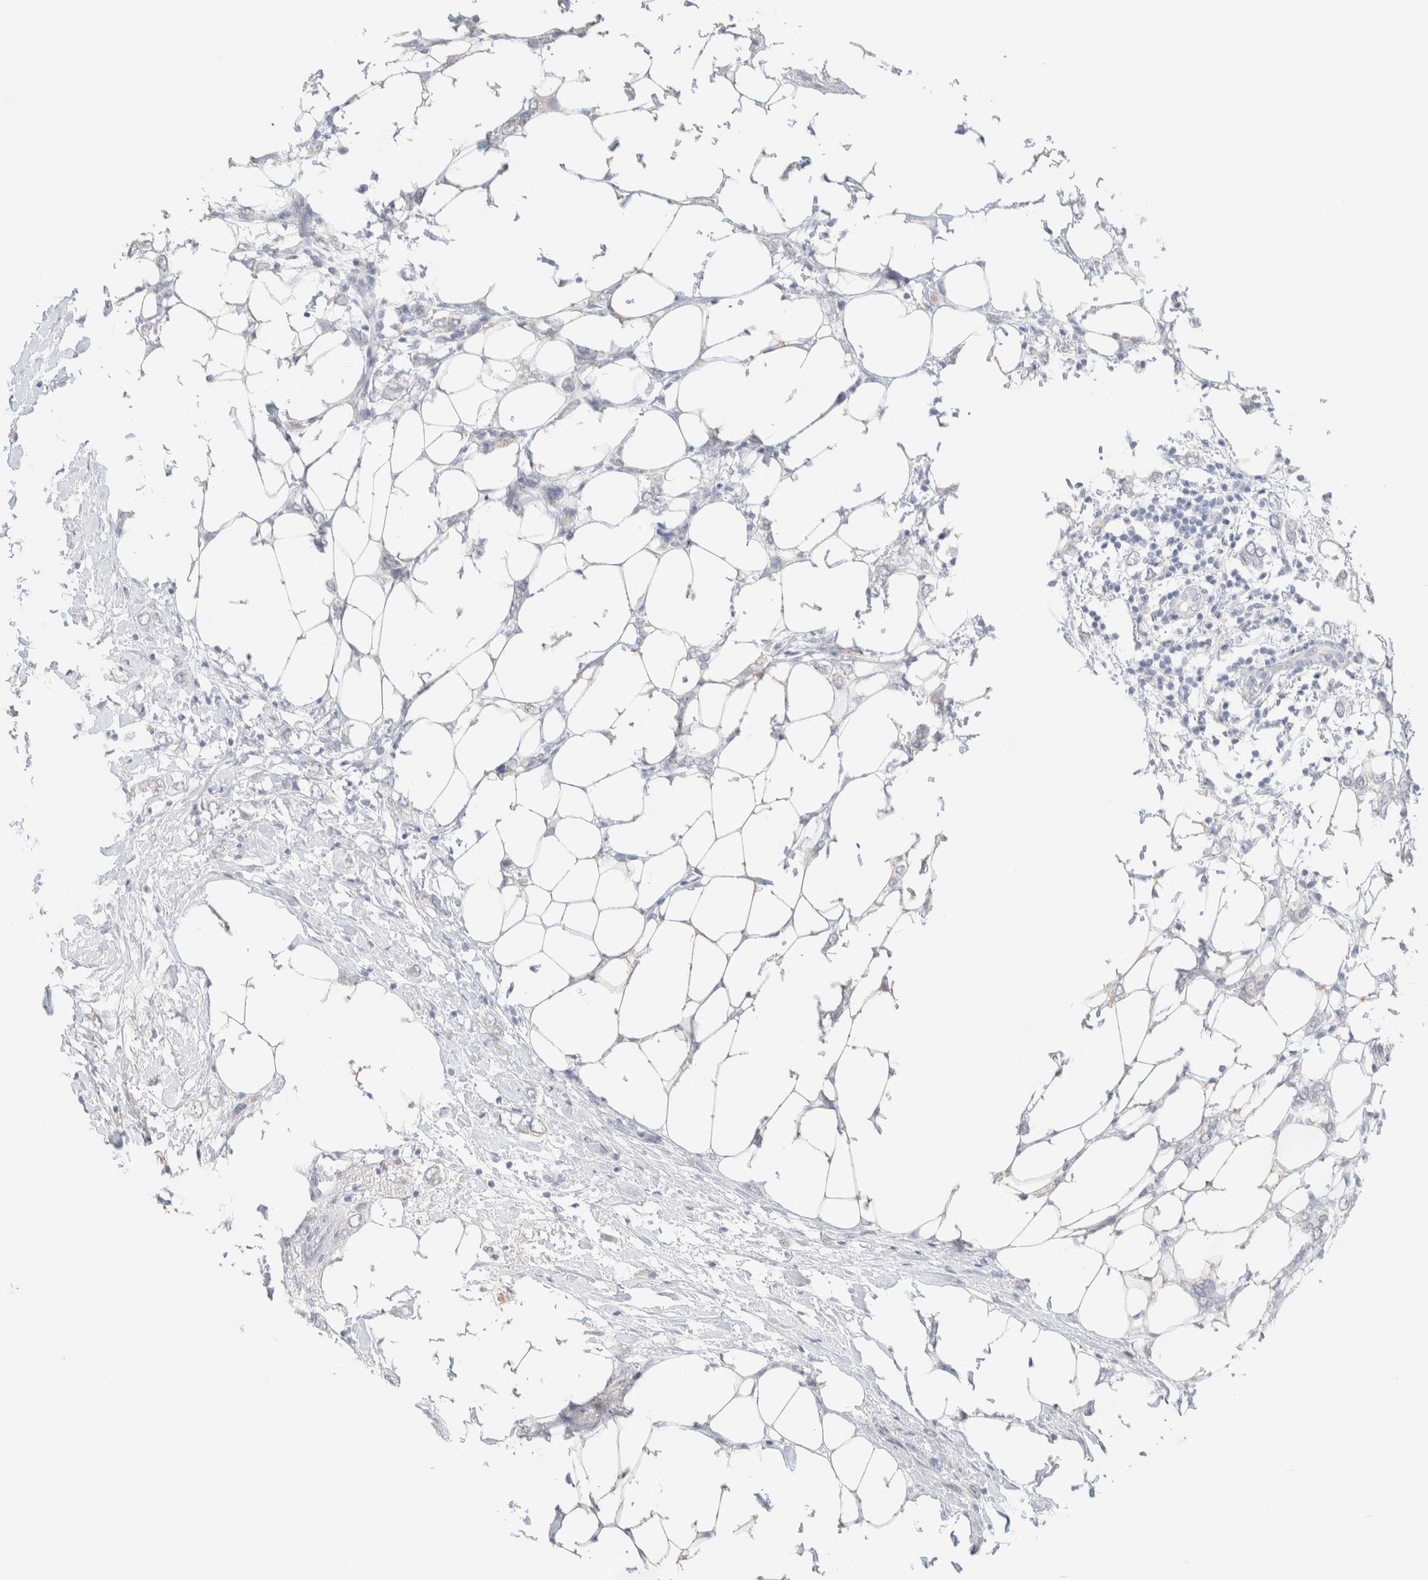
{"staining": {"intensity": "negative", "quantity": "none", "location": "none"}, "tissue": "breast cancer", "cell_type": "Tumor cells", "image_type": "cancer", "snomed": [{"axis": "morphology", "description": "Normal tissue, NOS"}, {"axis": "morphology", "description": "Lobular carcinoma"}, {"axis": "topography", "description": "Breast"}], "caption": "This is an immunohistochemistry image of breast cancer (lobular carcinoma). There is no positivity in tumor cells.", "gene": "RIDA", "patient": {"sex": "female", "age": 47}}